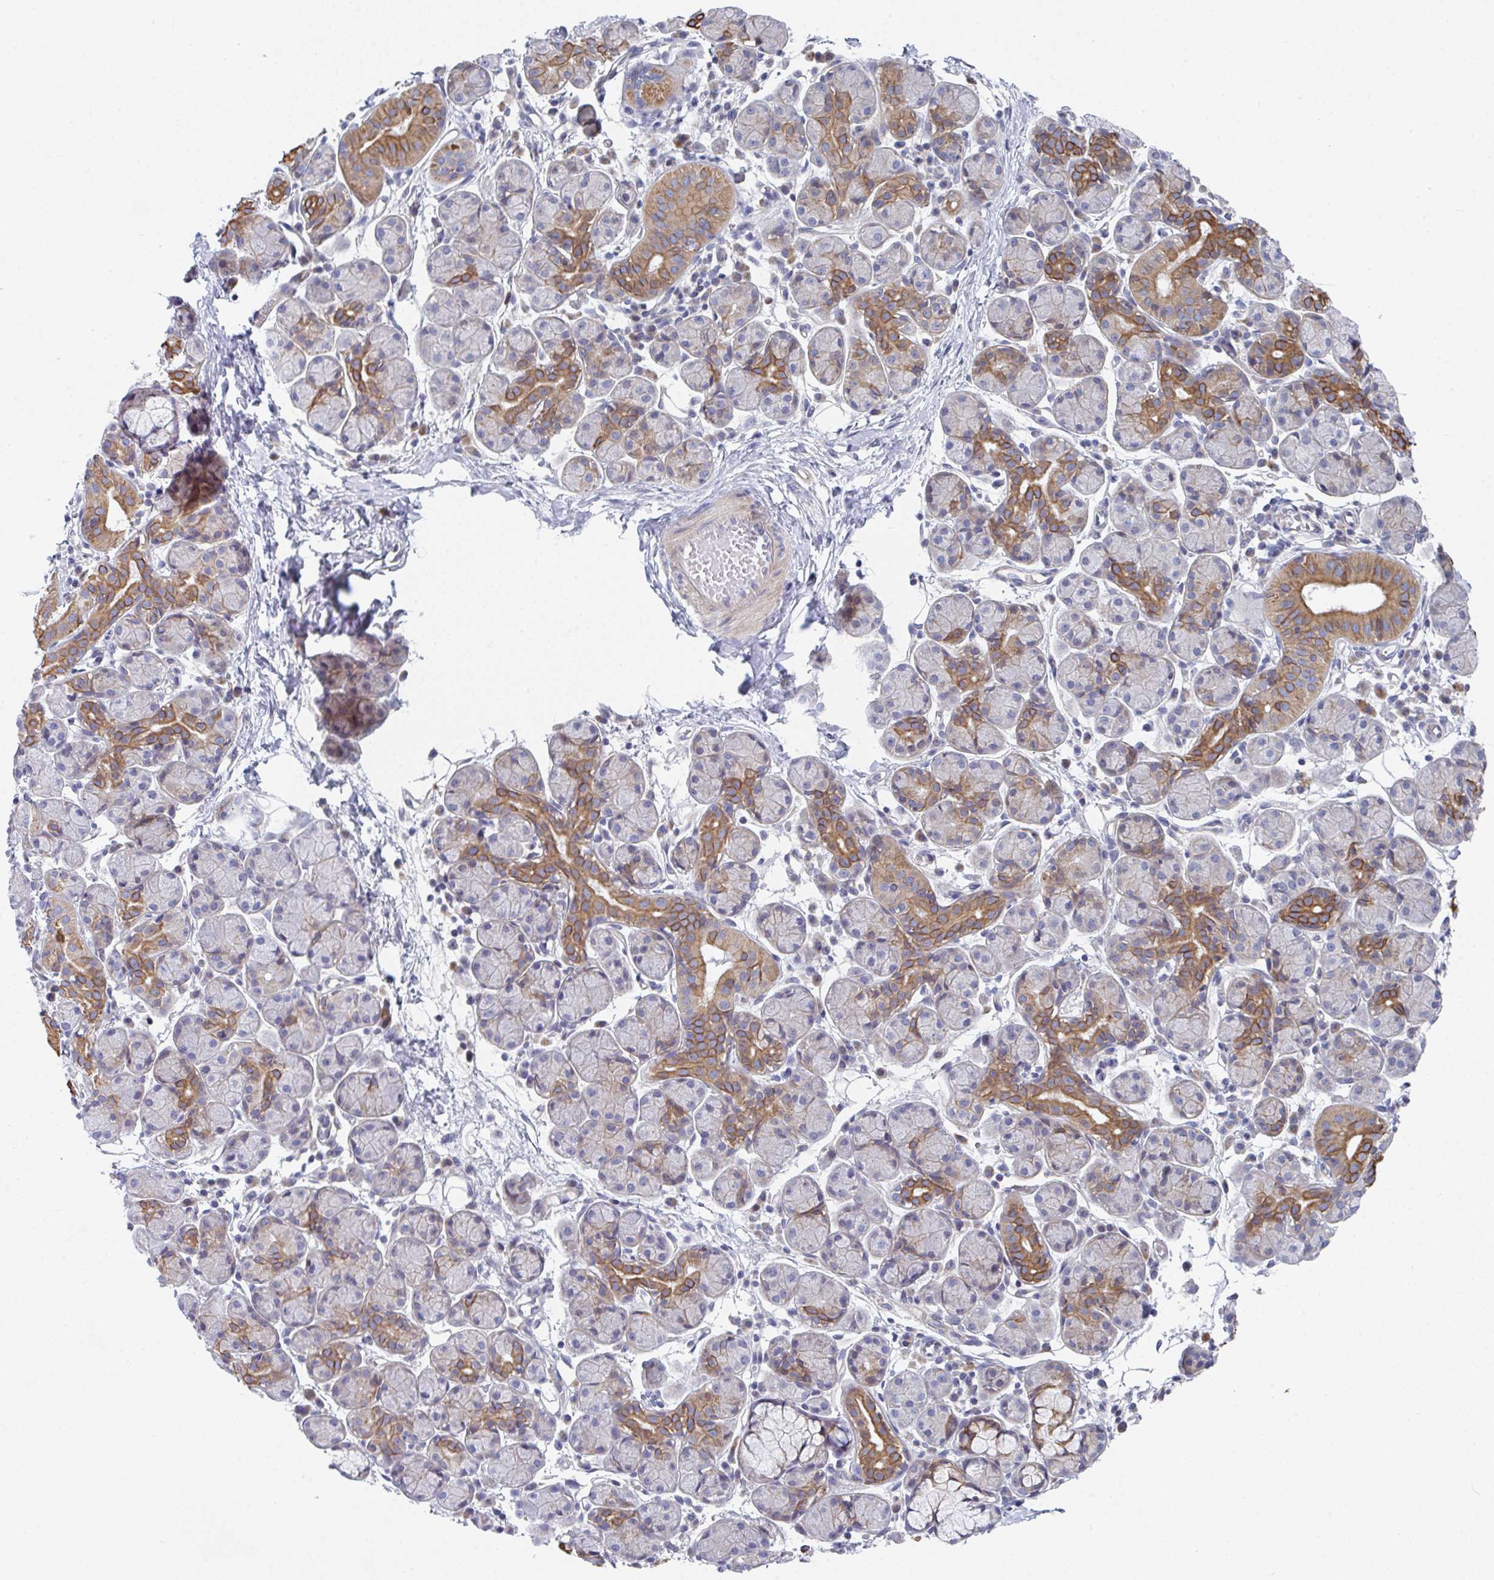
{"staining": {"intensity": "moderate", "quantity": "25%-75%", "location": "cytoplasmic/membranous"}, "tissue": "salivary gland", "cell_type": "Glandular cells", "image_type": "normal", "snomed": [{"axis": "morphology", "description": "Normal tissue, NOS"}, {"axis": "morphology", "description": "Inflammation, NOS"}, {"axis": "topography", "description": "Lymph node"}, {"axis": "topography", "description": "Salivary gland"}], "caption": "This histopathology image shows immunohistochemistry staining of unremarkable salivary gland, with medium moderate cytoplasmic/membranous positivity in about 25%-75% of glandular cells.", "gene": "KLHL33", "patient": {"sex": "male", "age": 3}}